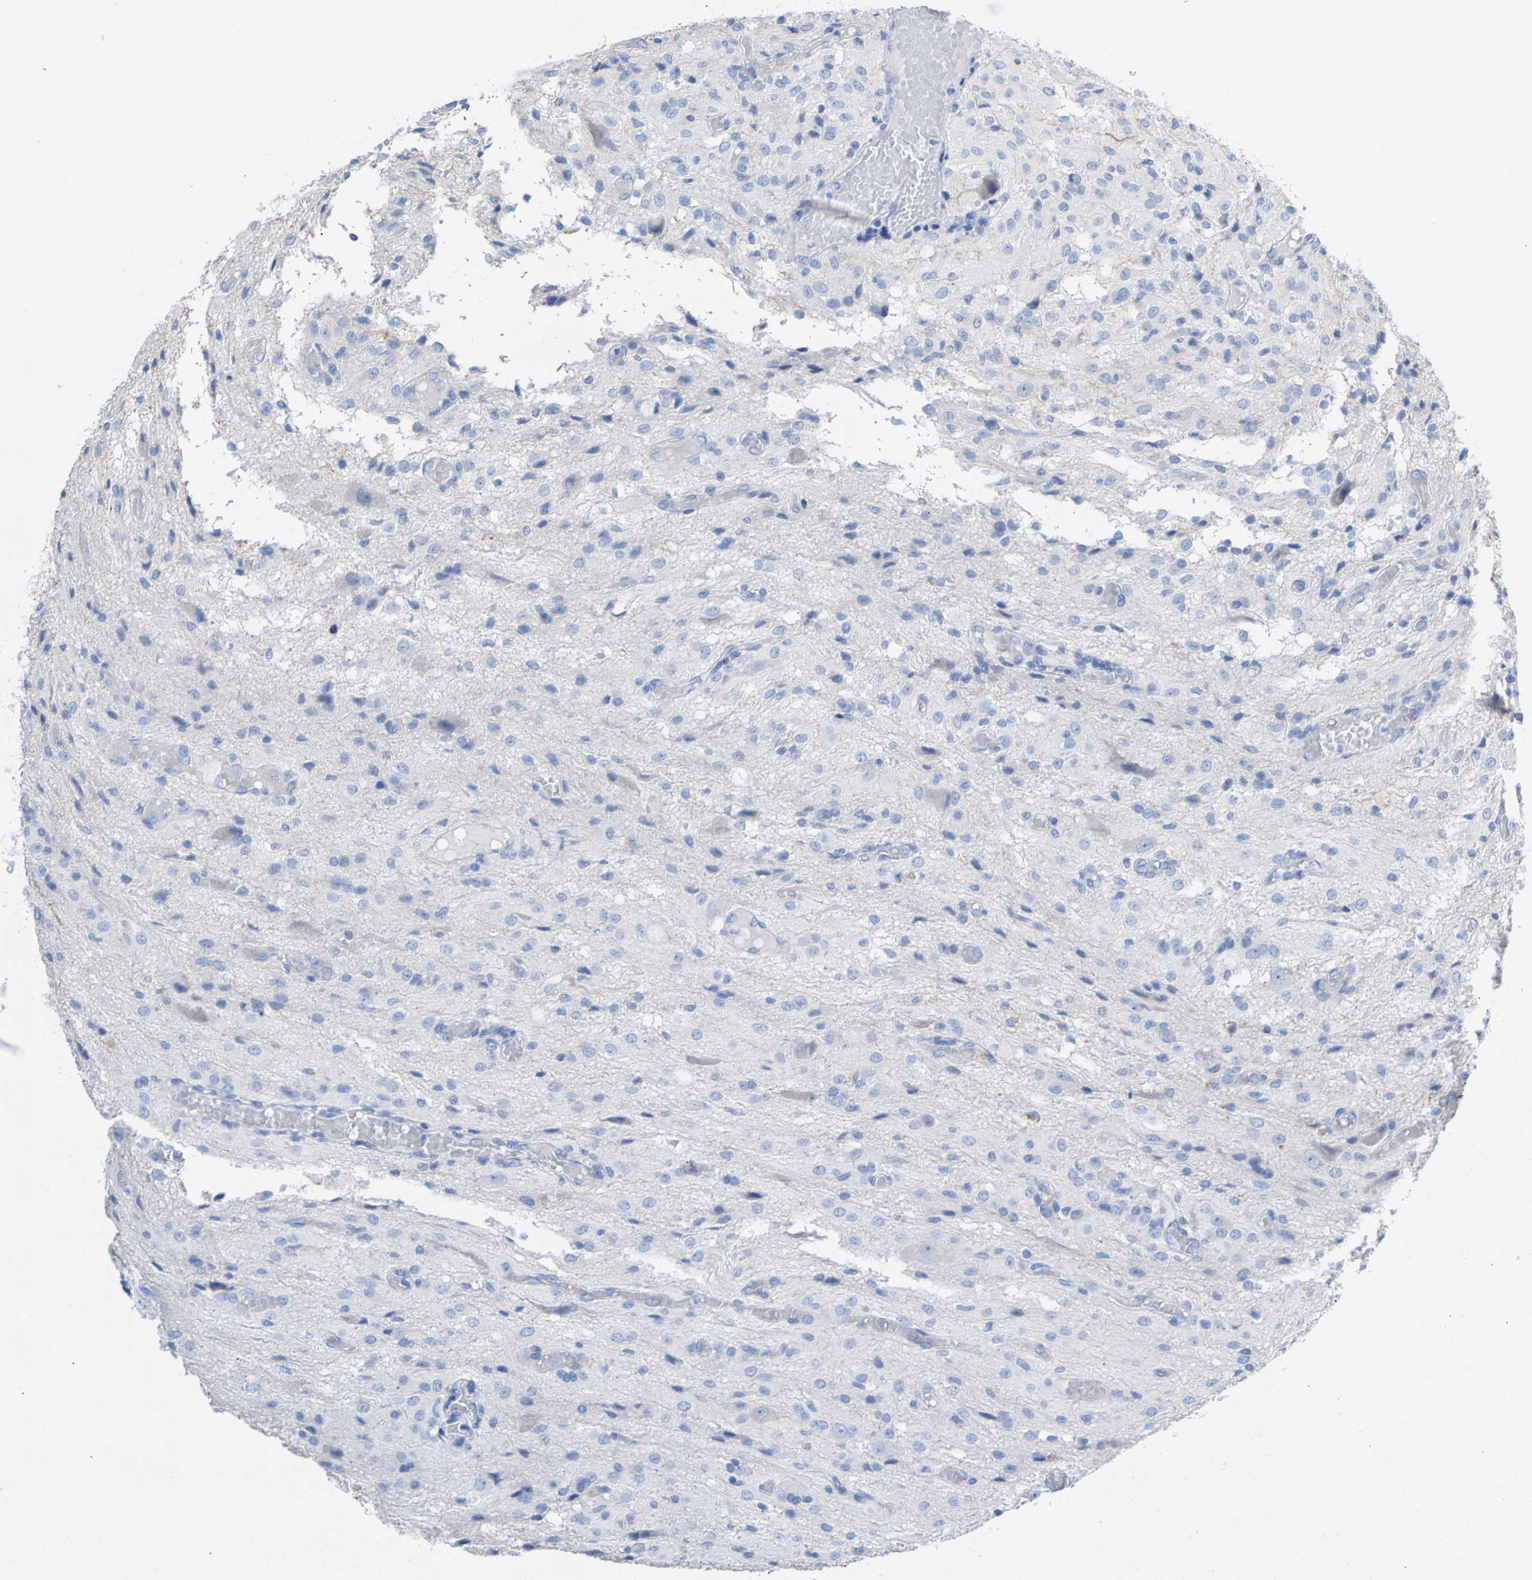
{"staining": {"intensity": "negative", "quantity": "none", "location": "none"}, "tissue": "glioma", "cell_type": "Tumor cells", "image_type": "cancer", "snomed": [{"axis": "morphology", "description": "Glioma, malignant, High grade"}, {"axis": "topography", "description": "Brain"}], "caption": "Malignant glioma (high-grade) was stained to show a protein in brown. There is no significant staining in tumor cells.", "gene": "CPA1", "patient": {"sex": "female", "age": 59}}